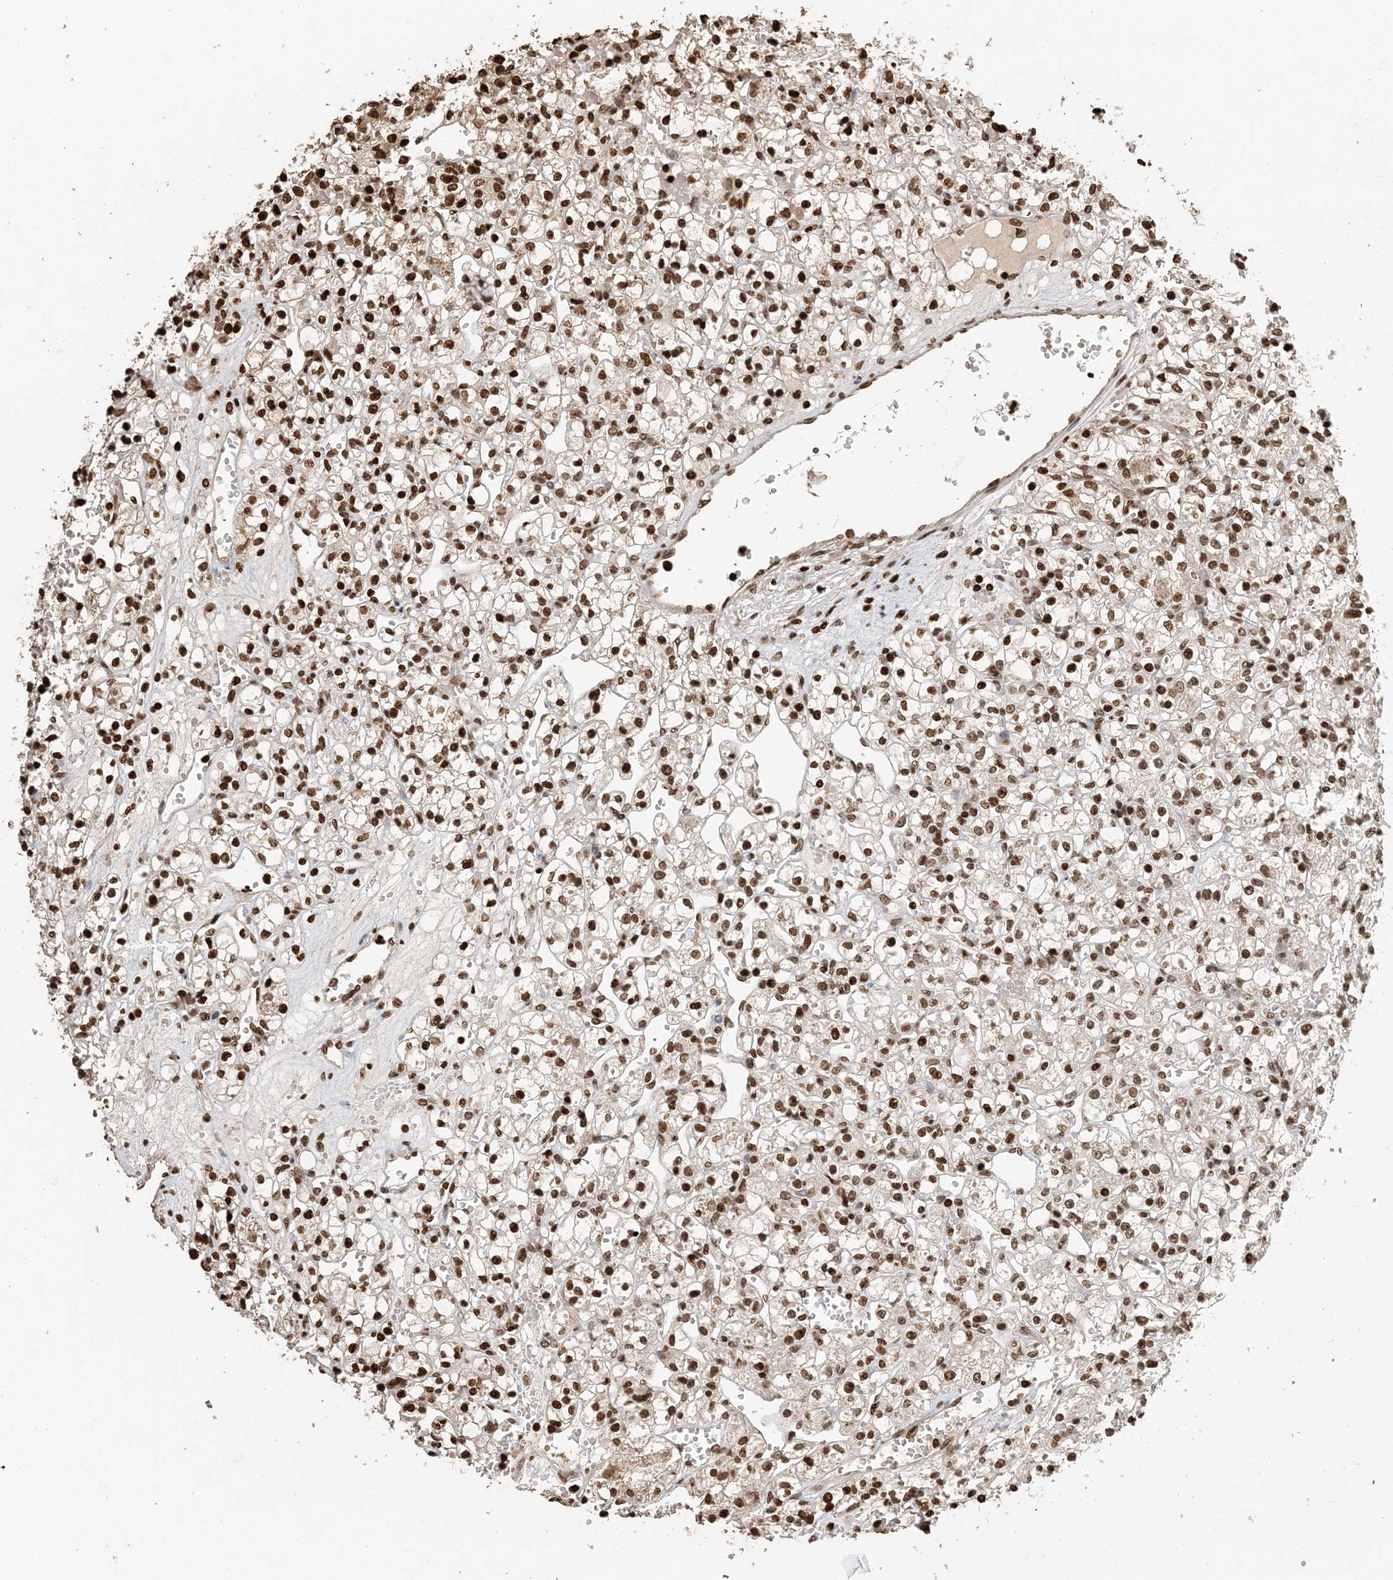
{"staining": {"intensity": "strong", "quantity": ">75%", "location": "nuclear"}, "tissue": "renal cancer", "cell_type": "Tumor cells", "image_type": "cancer", "snomed": [{"axis": "morphology", "description": "Adenocarcinoma, NOS"}, {"axis": "topography", "description": "Kidney"}], "caption": "IHC histopathology image of renal cancer (adenocarcinoma) stained for a protein (brown), which shows high levels of strong nuclear positivity in about >75% of tumor cells.", "gene": "H3-3B", "patient": {"sex": "female", "age": 59}}